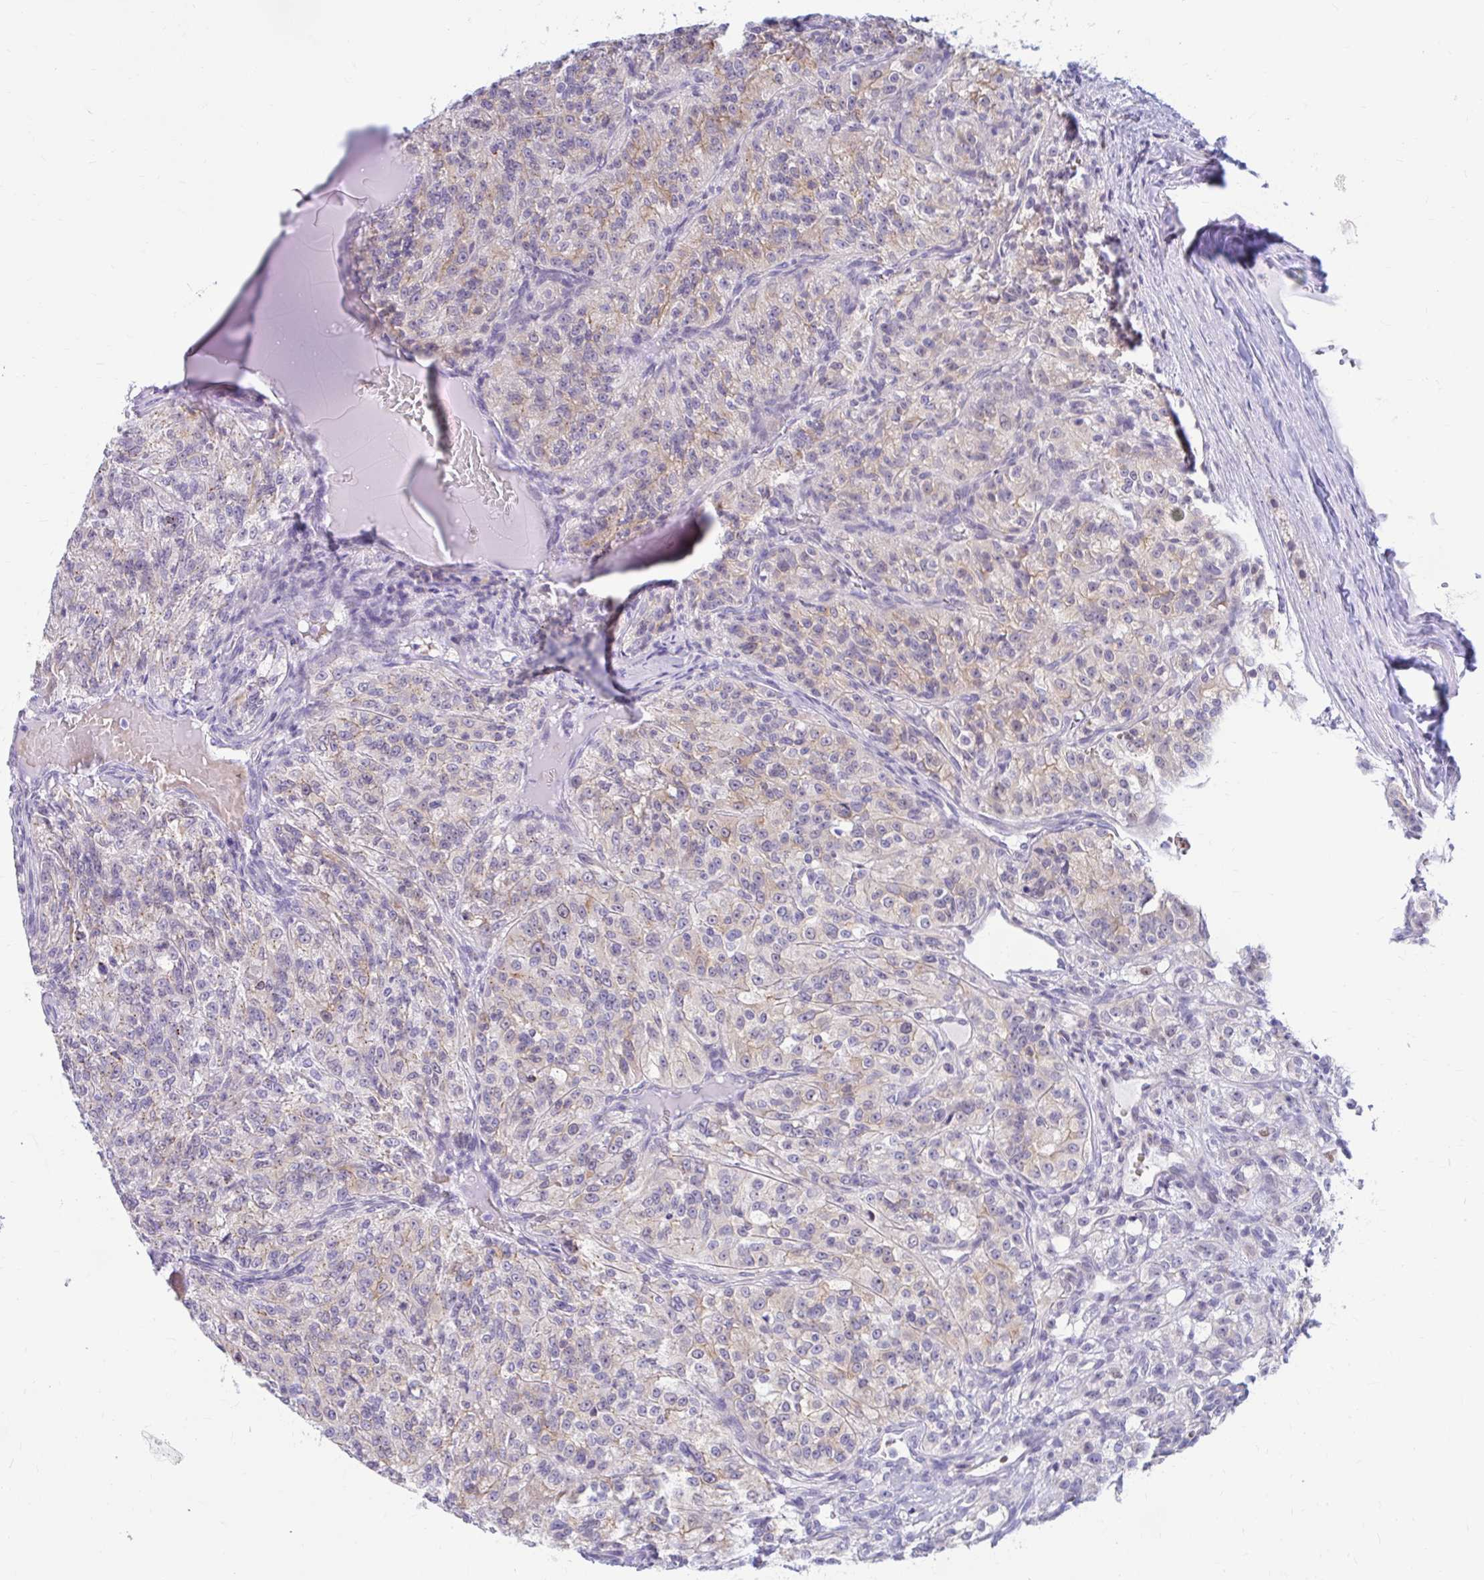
{"staining": {"intensity": "weak", "quantity": "25%-75%", "location": "cytoplasmic/membranous"}, "tissue": "renal cancer", "cell_type": "Tumor cells", "image_type": "cancer", "snomed": [{"axis": "morphology", "description": "Adenocarcinoma, NOS"}, {"axis": "topography", "description": "Kidney"}], "caption": "Immunohistochemistry (IHC) of renal cancer demonstrates low levels of weak cytoplasmic/membranous expression in approximately 25%-75% of tumor cells. (Brightfield microscopy of DAB IHC at high magnification).", "gene": "RADIL", "patient": {"sex": "female", "age": 63}}